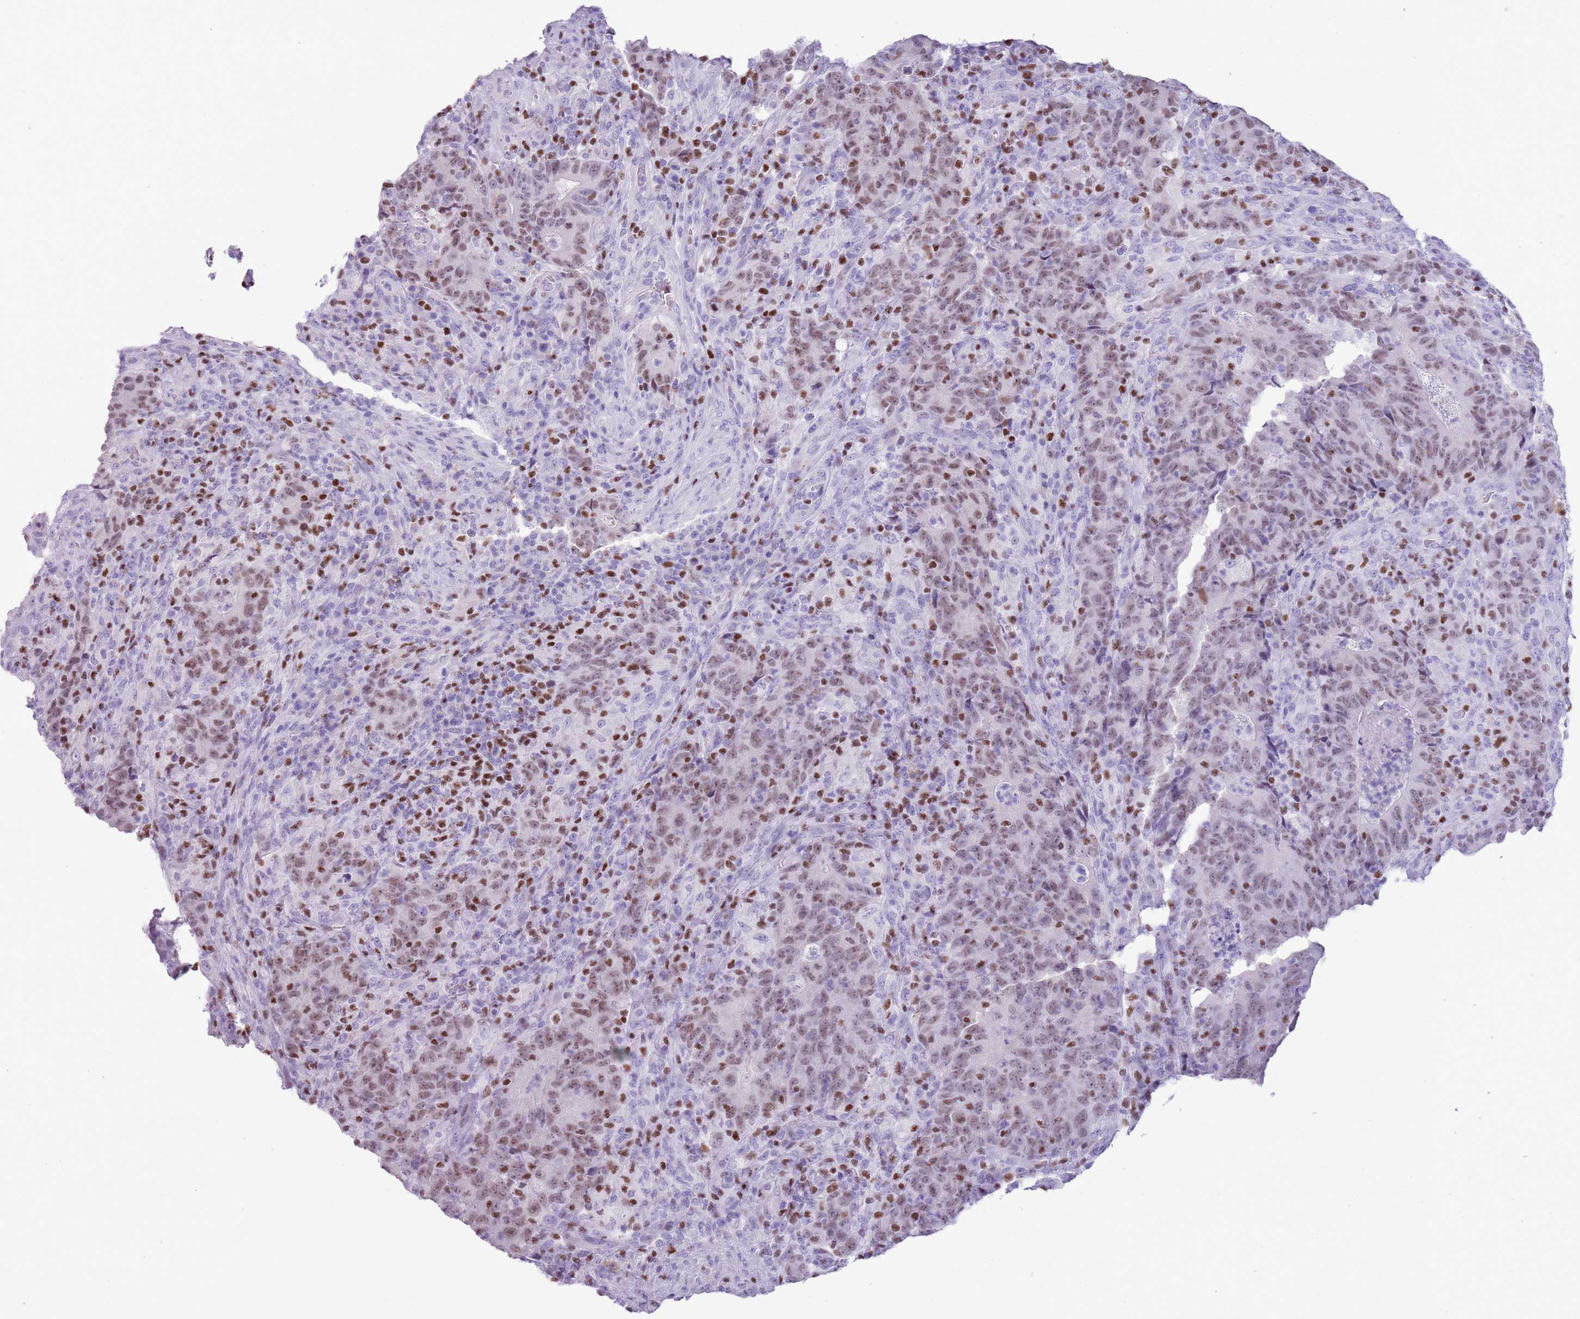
{"staining": {"intensity": "moderate", "quantity": "25%-75%", "location": "nuclear"}, "tissue": "colorectal cancer", "cell_type": "Tumor cells", "image_type": "cancer", "snomed": [{"axis": "morphology", "description": "Adenocarcinoma, NOS"}, {"axis": "topography", "description": "Colon"}], "caption": "Immunohistochemical staining of human colorectal cancer displays medium levels of moderate nuclear protein positivity in about 25%-75% of tumor cells.", "gene": "BCL11B", "patient": {"sex": "female", "age": 75}}